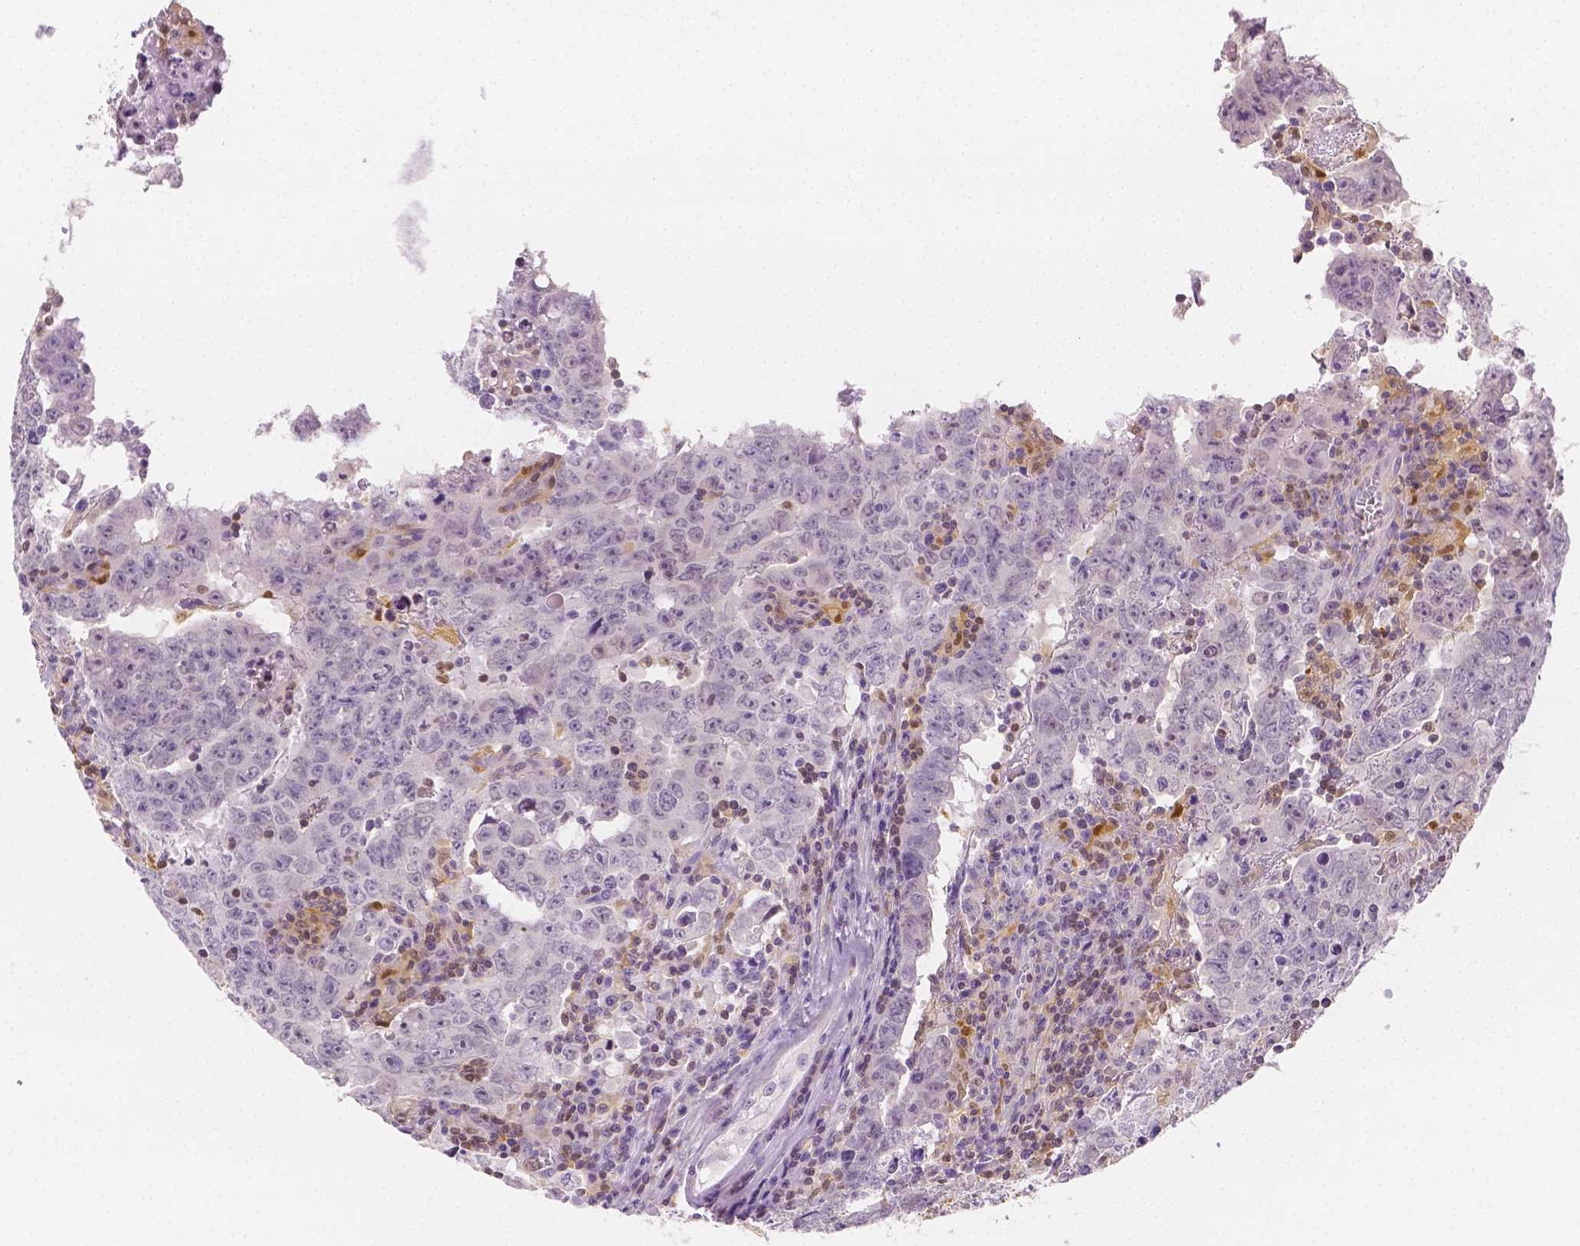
{"staining": {"intensity": "negative", "quantity": "none", "location": "none"}, "tissue": "testis cancer", "cell_type": "Tumor cells", "image_type": "cancer", "snomed": [{"axis": "morphology", "description": "Carcinoma, Embryonal, NOS"}, {"axis": "topography", "description": "Testis"}], "caption": "There is no significant expression in tumor cells of testis cancer.", "gene": "SGTB", "patient": {"sex": "male", "age": 22}}